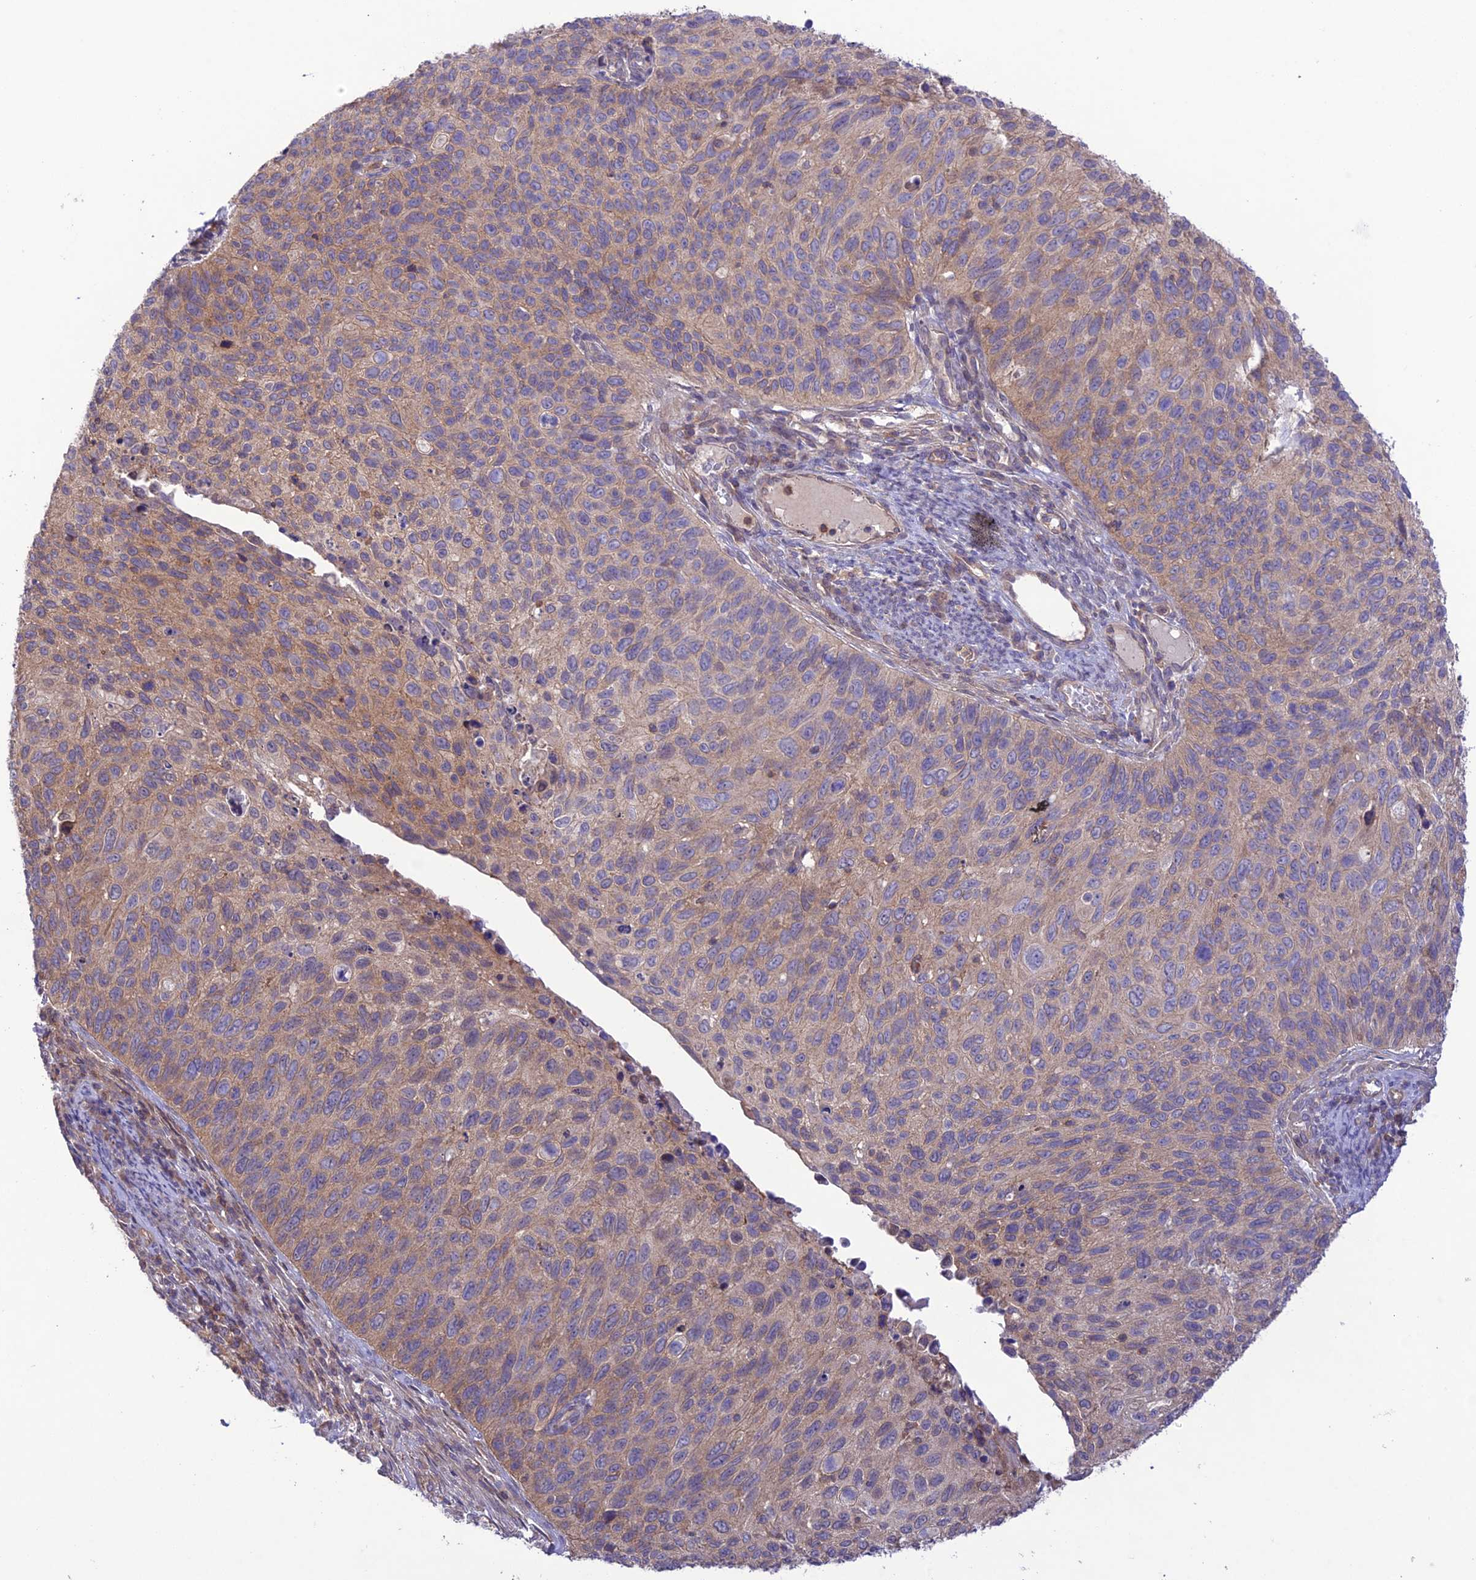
{"staining": {"intensity": "weak", "quantity": ">75%", "location": "cytoplasmic/membranous"}, "tissue": "cervical cancer", "cell_type": "Tumor cells", "image_type": "cancer", "snomed": [{"axis": "morphology", "description": "Squamous cell carcinoma, NOS"}, {"axis": "topography", "description": "Cervix"}], "caption": "Immunohistochemical staining of human squamous cell carcinoma (cervical) demonstrates low levels of weak cytoplasmic/membranous protein expression in about >75% of tumor cells. The staining was performed using DAB to visualize the protein expression in brown, while the nuclei were stained in blue with hematoxylin (Magnification: 20x).", "gene": "FCHSD1", "patient": {"sex": "female", "age": 70}}